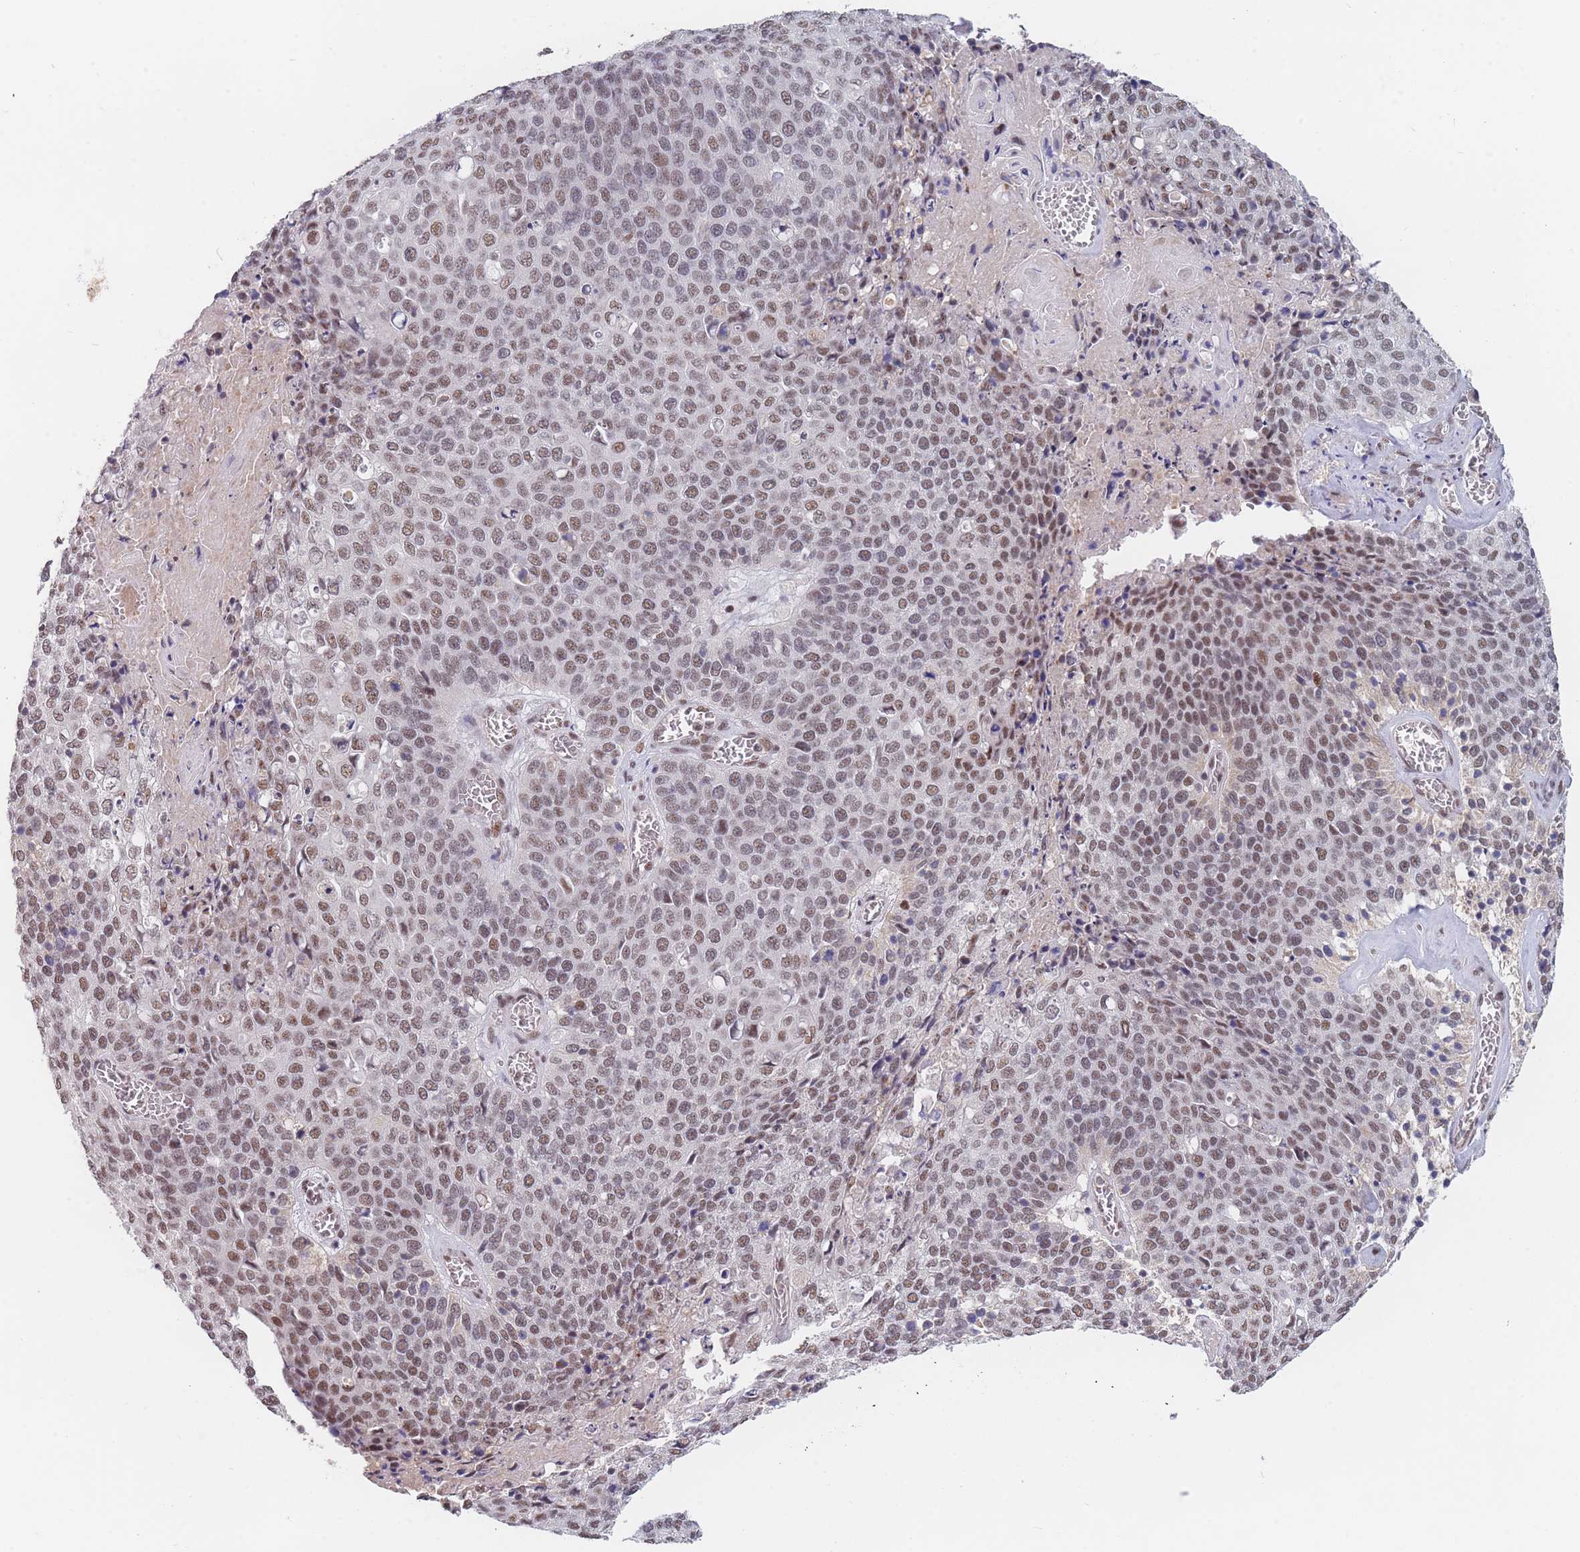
{"staining": {"intensity": "weak", "quantity": ">75%", "location": "nuclear"}, "tissue": "cervical cancer", "cell_type": "Tumor cells", "image_type": "cancer", "snomed": [{"axis": "morphology", "description": "Squamous cell carcinoma, NOS"}, {"axis": "topography", "description": "Cervix"}], "caption": "Immunohistochemical staining of cervical squamous cell carcinoma demonstrates low levels of weak nuclear positivity in about >75% of tumor cells.", "gene": "SNRPA1", "patient": {"sex": "female", "age": 39}}